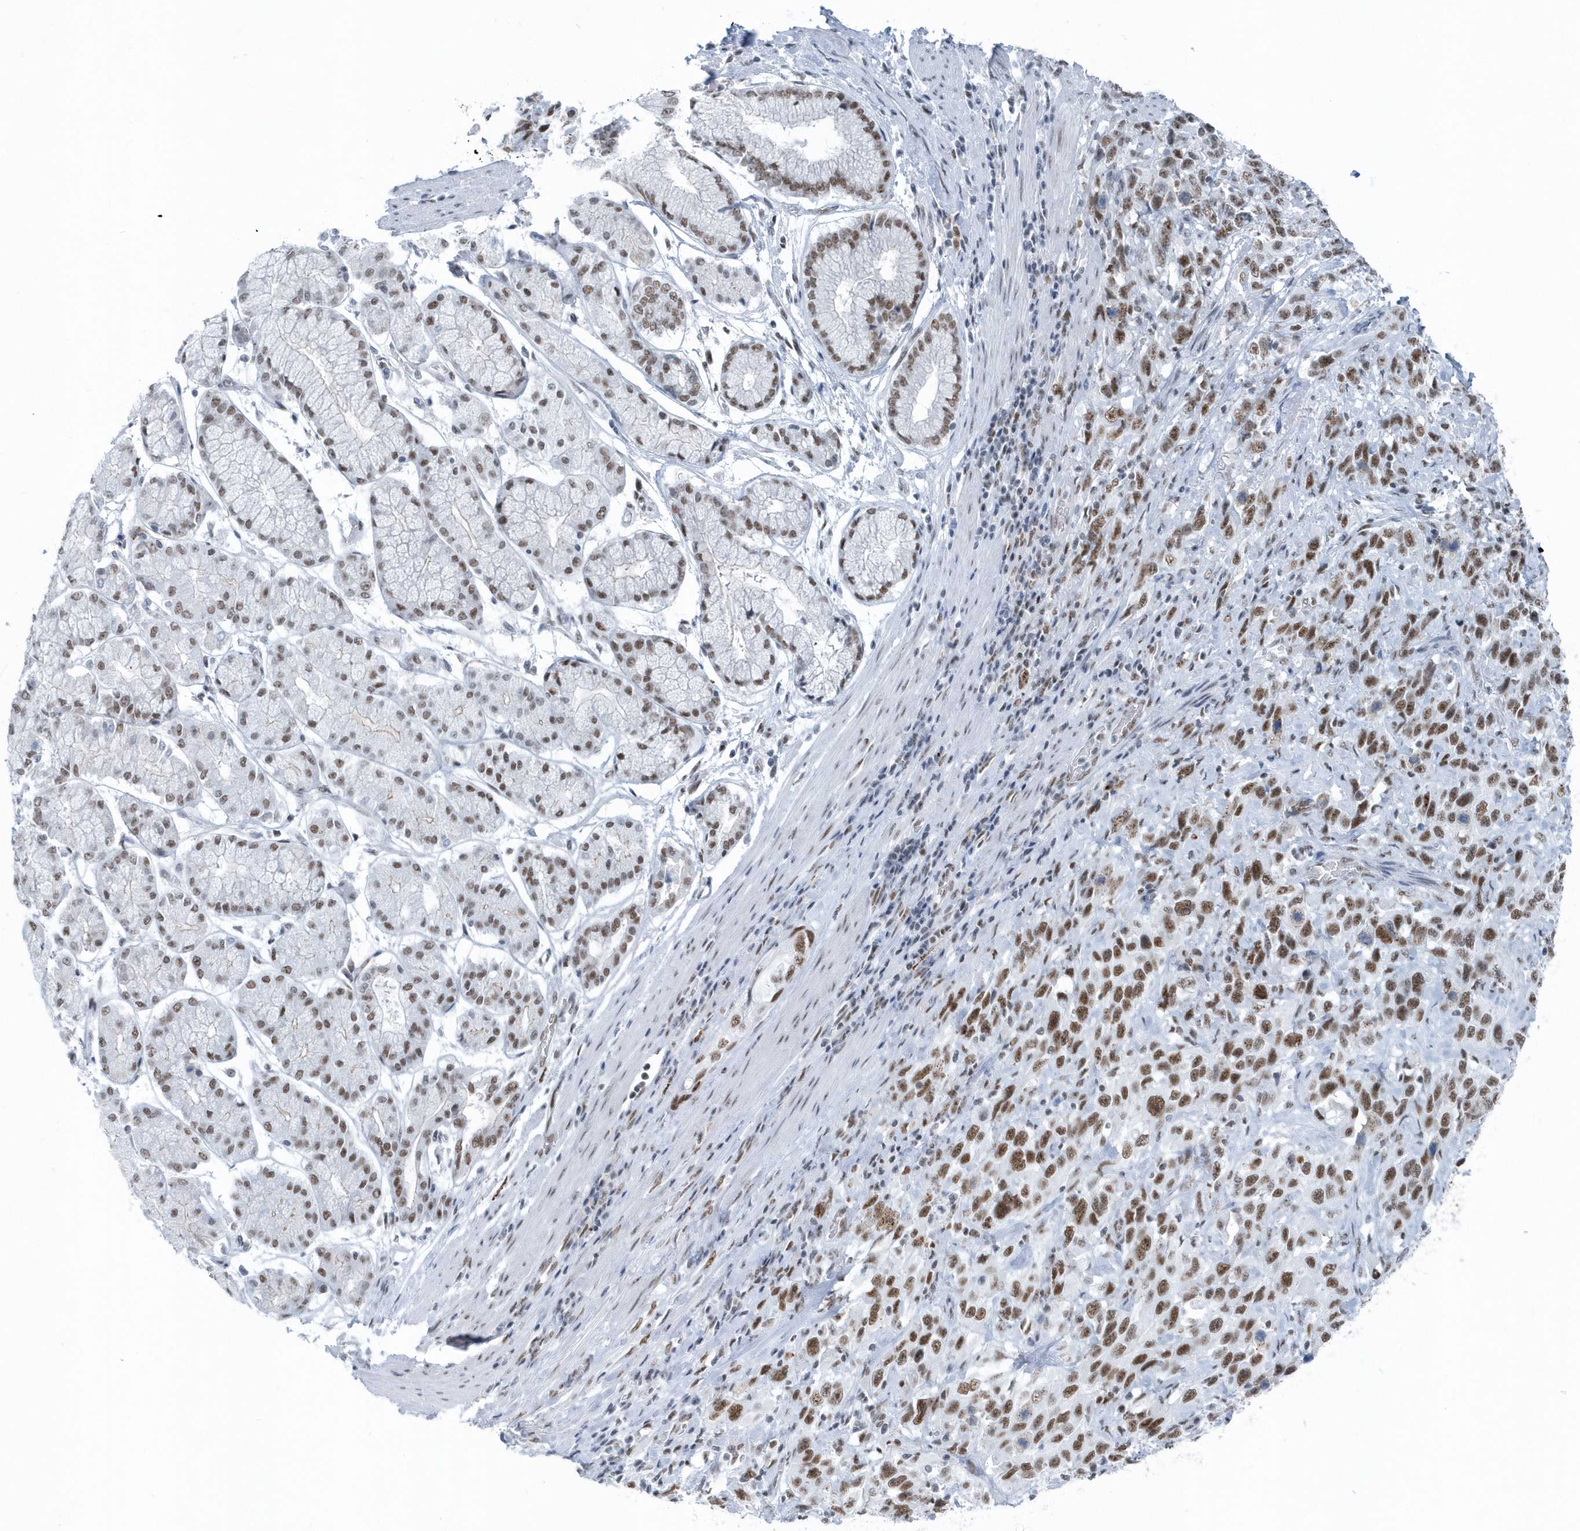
{"staining": {"intensity": "moderate", "quantity": ">75%", "location": "nuclear"}, "tissue": "stomach cancer", "cell_type": "Tumor cells", "image_type": "cancer", "snomed": [{"axis": "morphology", "description": "Normal tissue, NOS"}, {"axis": "morphology", "description": "Adenocarcinoma, NOS"}, {"axis": "topography", "description": "Lymph node"}, {"axis": "topography", "description": "Stomach"}], "caption": "Immunohistochemical staining of human stomach adenocarcinoma reveals medium levels of moderate nuclear expression in approximately >75% of tumor cells. Using DAB (brown) and hematoxylin (blue) stains, captured at high magnification using brightfield microscopy.", "gene": "FIP1L1", "patient": {"sex": "male", "age": 48}}